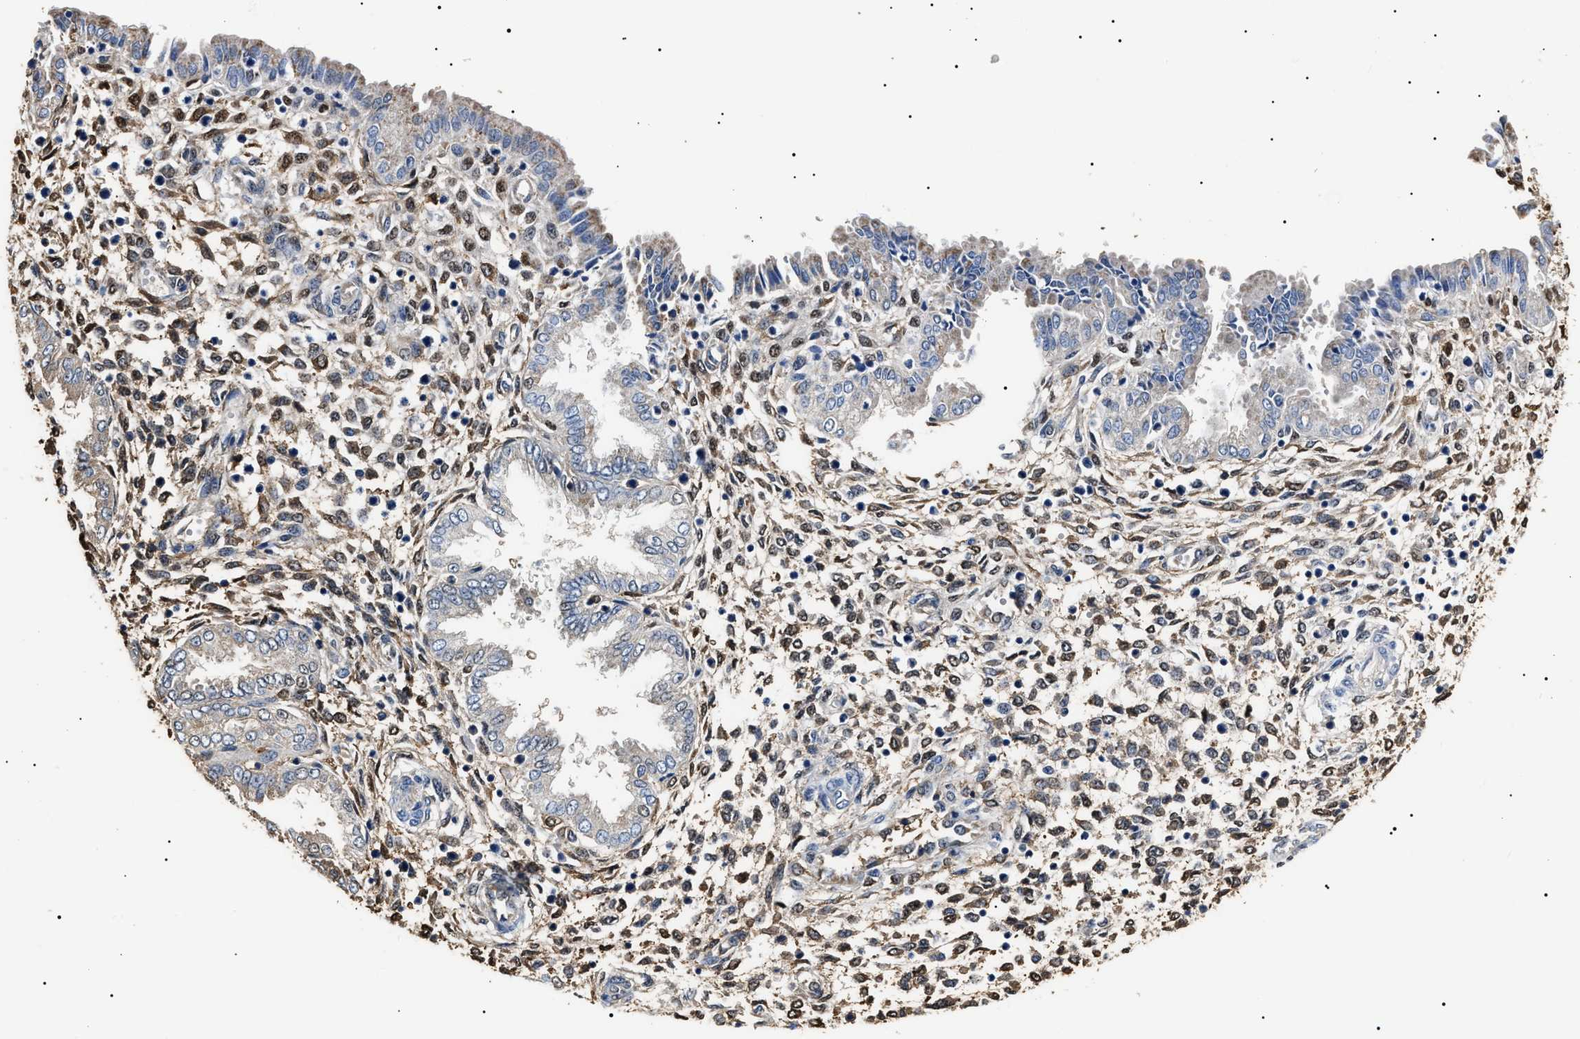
{"staining": {"intensity": "moderate", "quantity": "25%-75%", "location": "cytoplasmic/membranous"}, "tissue": "endometrium", "cell_type": "Cells in endometrial stroma", "image_type": "normal", "snomed": [{"axis": "morphology", "description": "Normal tissue, NOS"}, {"axis": "topography", "description": "Endometrium"}], "caption": "Immunohistochemistry (IHC) (DAB (3,3'-diaminobenzidine)) staining of normal endometrium exhibits moderate cytoplasmic/membranous protein positivity in about 25%-75% of cells in endometrial stroma. (brown staining indicates protein expression, while blue staining denotes nuclei).", "gene": "ALDH1A1", "patient": {"sex": "female", "age": 33}}